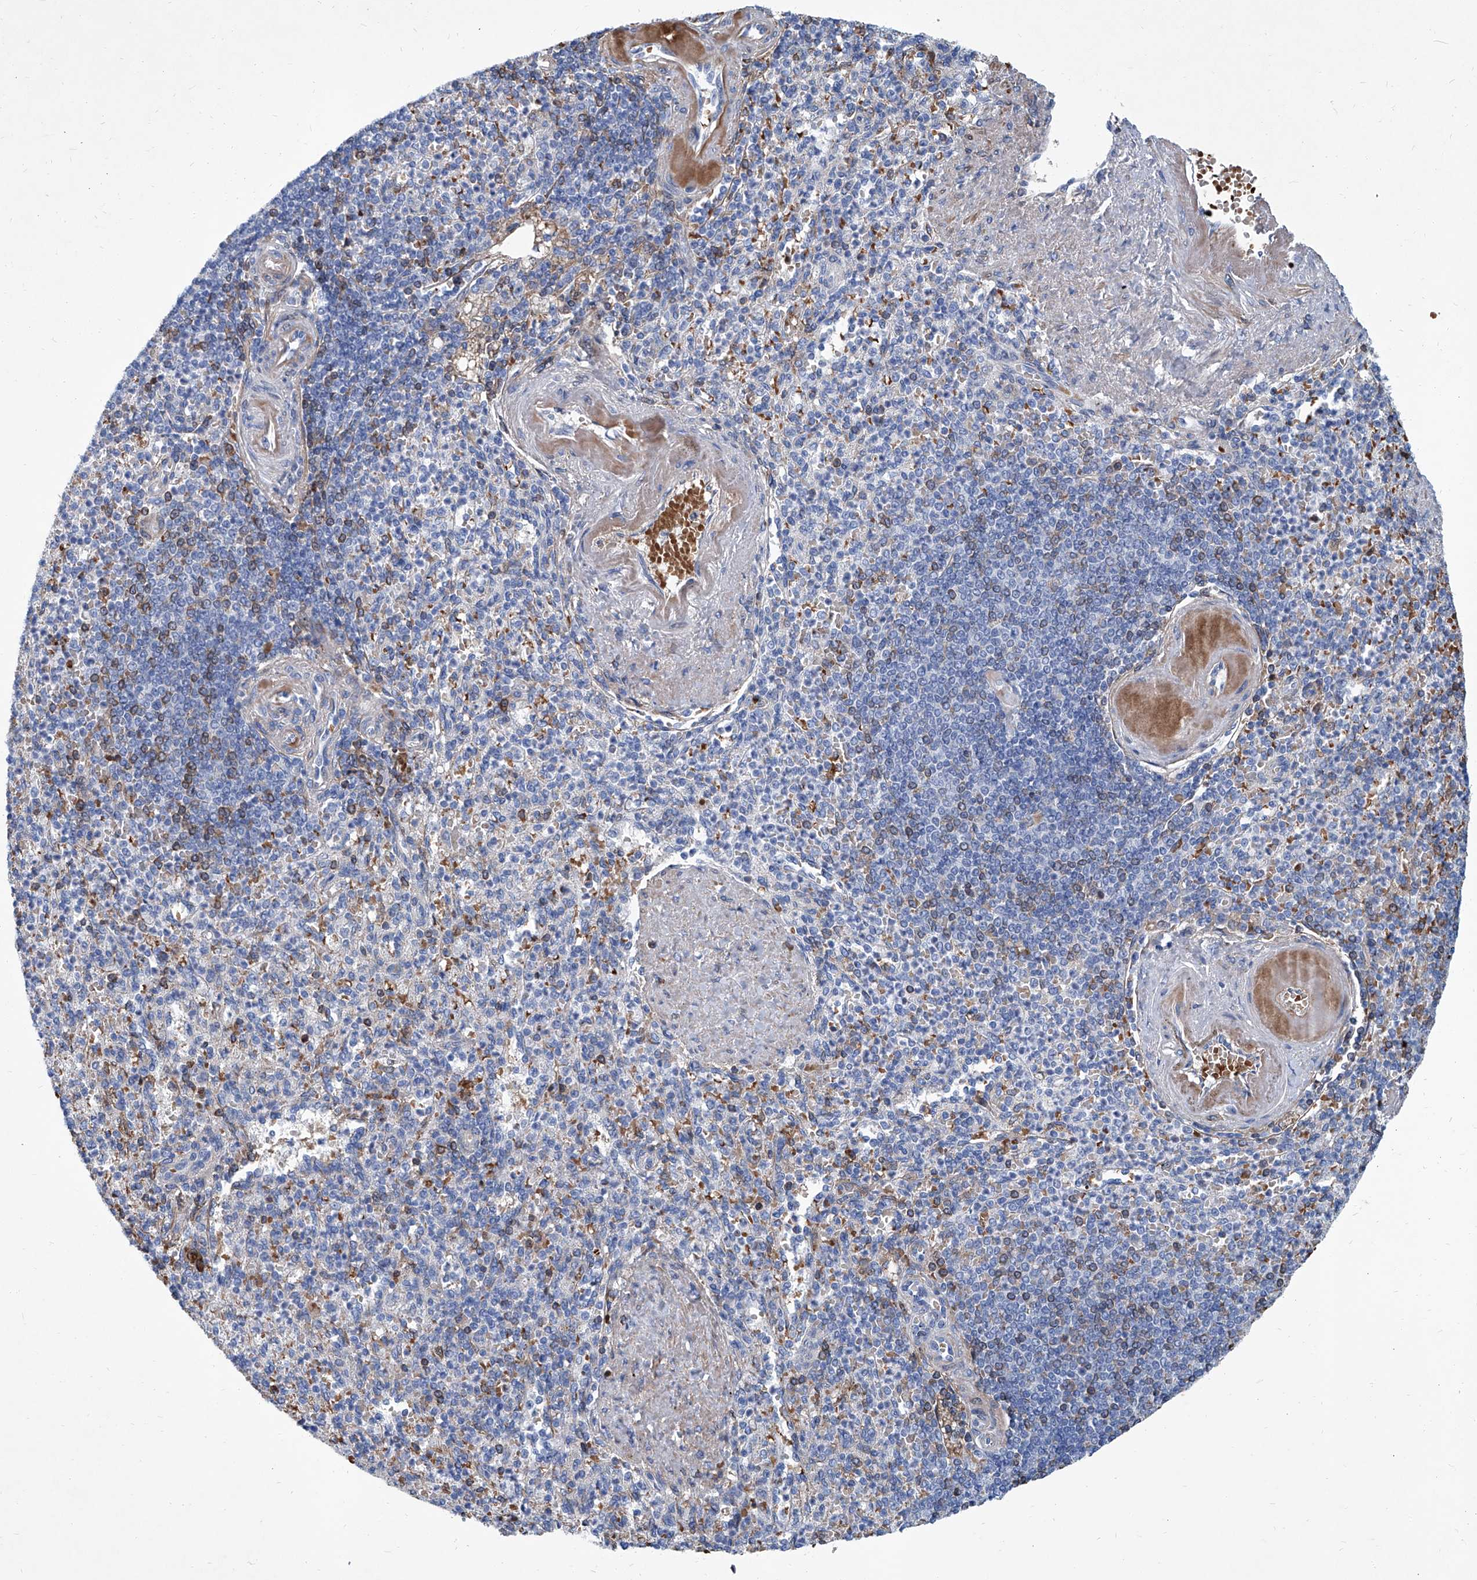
{"staining": {"intensity": "moderate", "quantity": "<25%", "location": "cytoplasmic/membranous"}, "tissue": "spleen", "cell_type": "Cells in red pulp", "image_type": "normal", "snomed": [{"axis": "morphology", "description": "Normal tissue, NOS"}, {"axis": "topography", "description": "Spleen"}], "caption": "A micrograph of spleen stained for a protein reveals moderate cytoplasmic/membranous brown staining in cells in red pulp. (Stains: DAB (3,3'-diaminobenzidine) in brown, nuclei in blue, Microscopy: brightfield microscopy at high magnification).", "gene": "FPR2", "patient": {"sex": "female", "age": 74}}